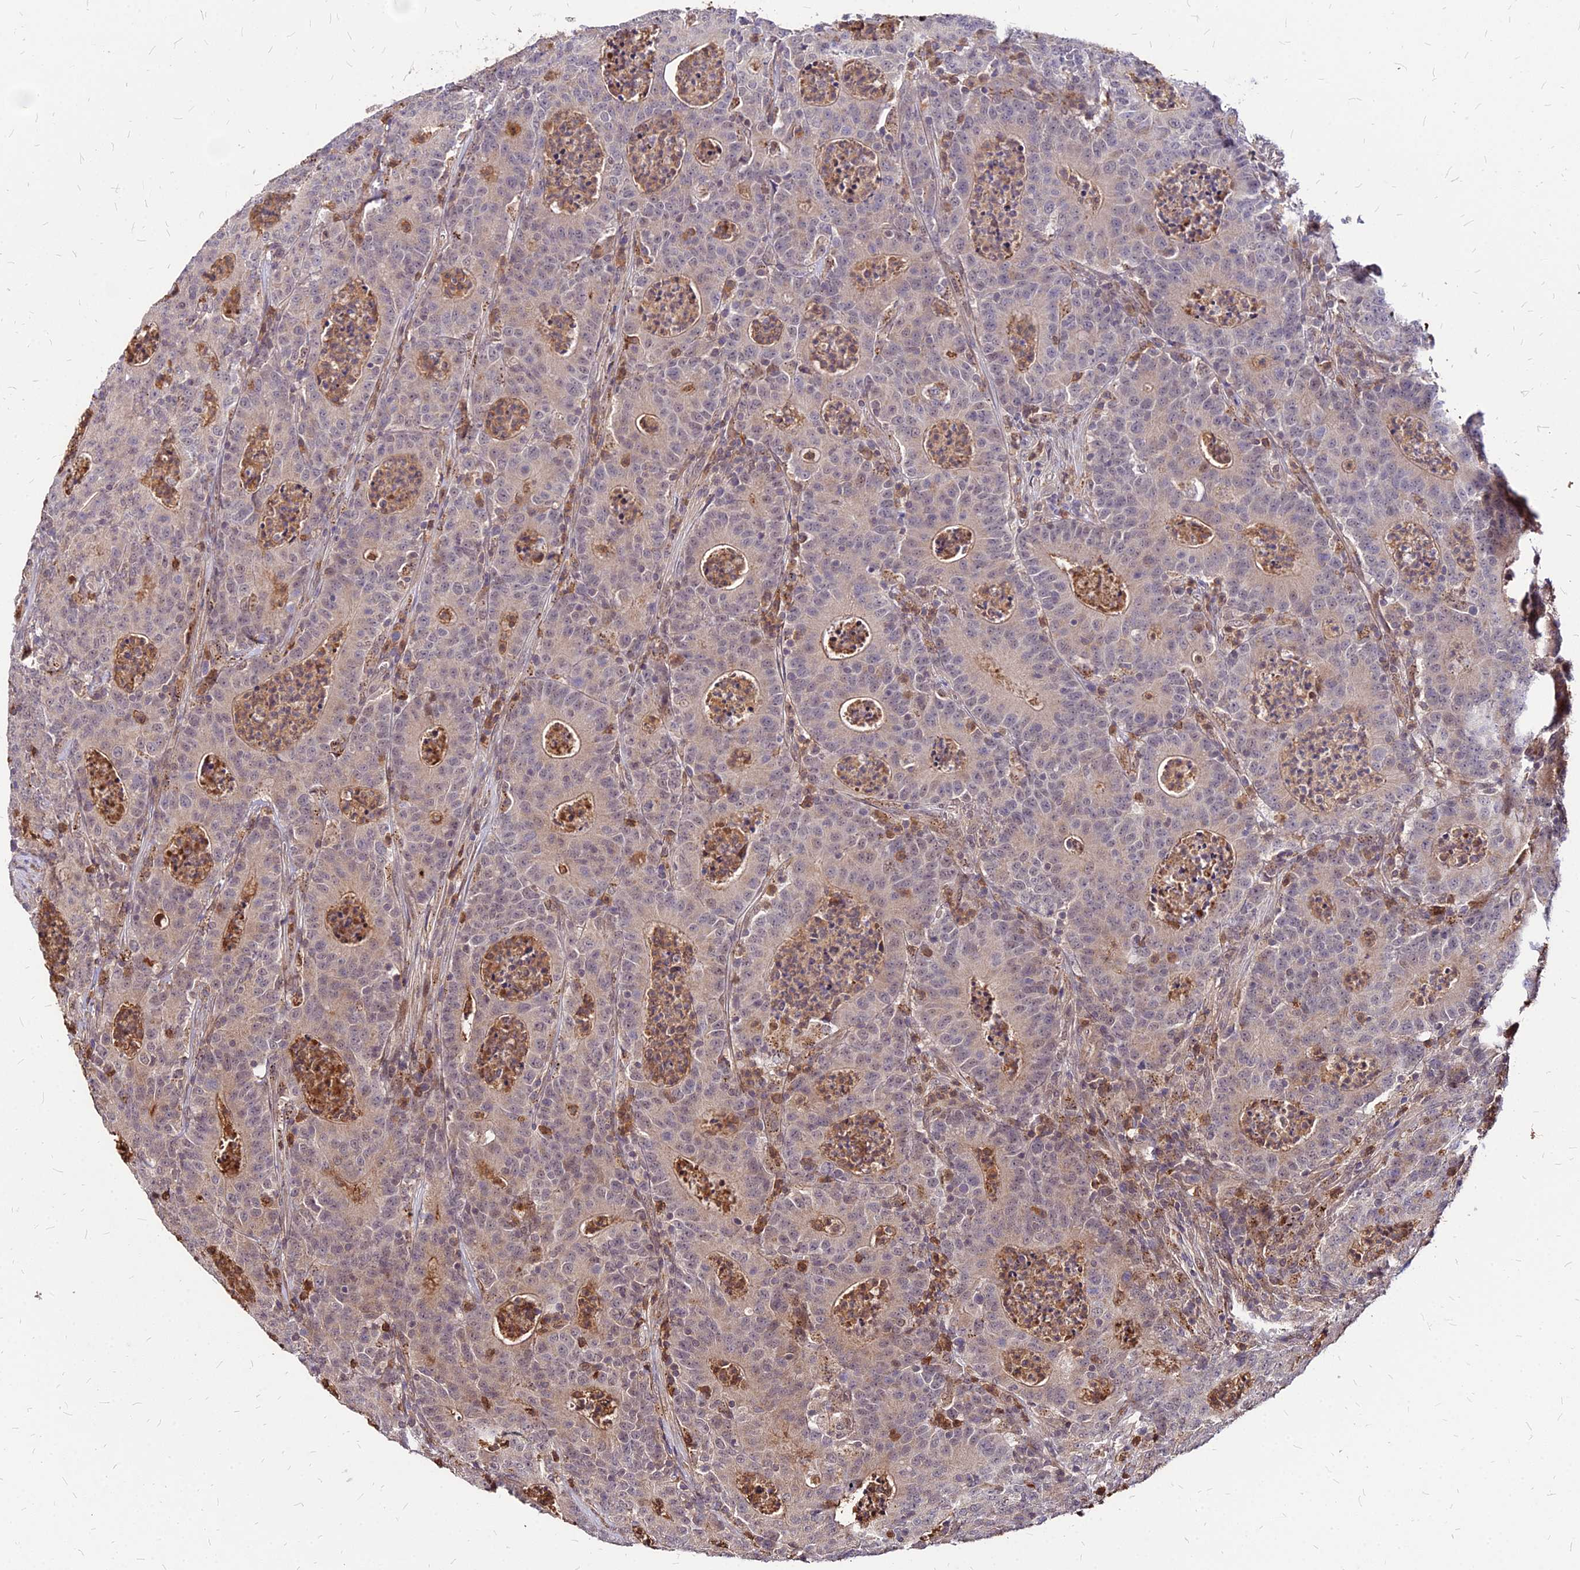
{"staining": {"intensity": "weak", "quantity": "25%-75%", "location": "cytoplasmic/membranous,nuclear"}, "tissue": "colorectal cancer", "cell_type": "Tumor cells", "image_type": "cancer", "snomed": [{"axis": "morphology", "description": "Adenocarcinoma, NOS"}, {"axis": "topography", "description": "Colon"}], "caption": "Adenocarcinoma (colorectal) was stained to show a protein in brown. There is low levels of weak cytoplasmic/membranous and nuclear staining in about 25%-75% of tumor cells.", "gene": "APBA3", "patient": {"sex": "male", "age": 83}}